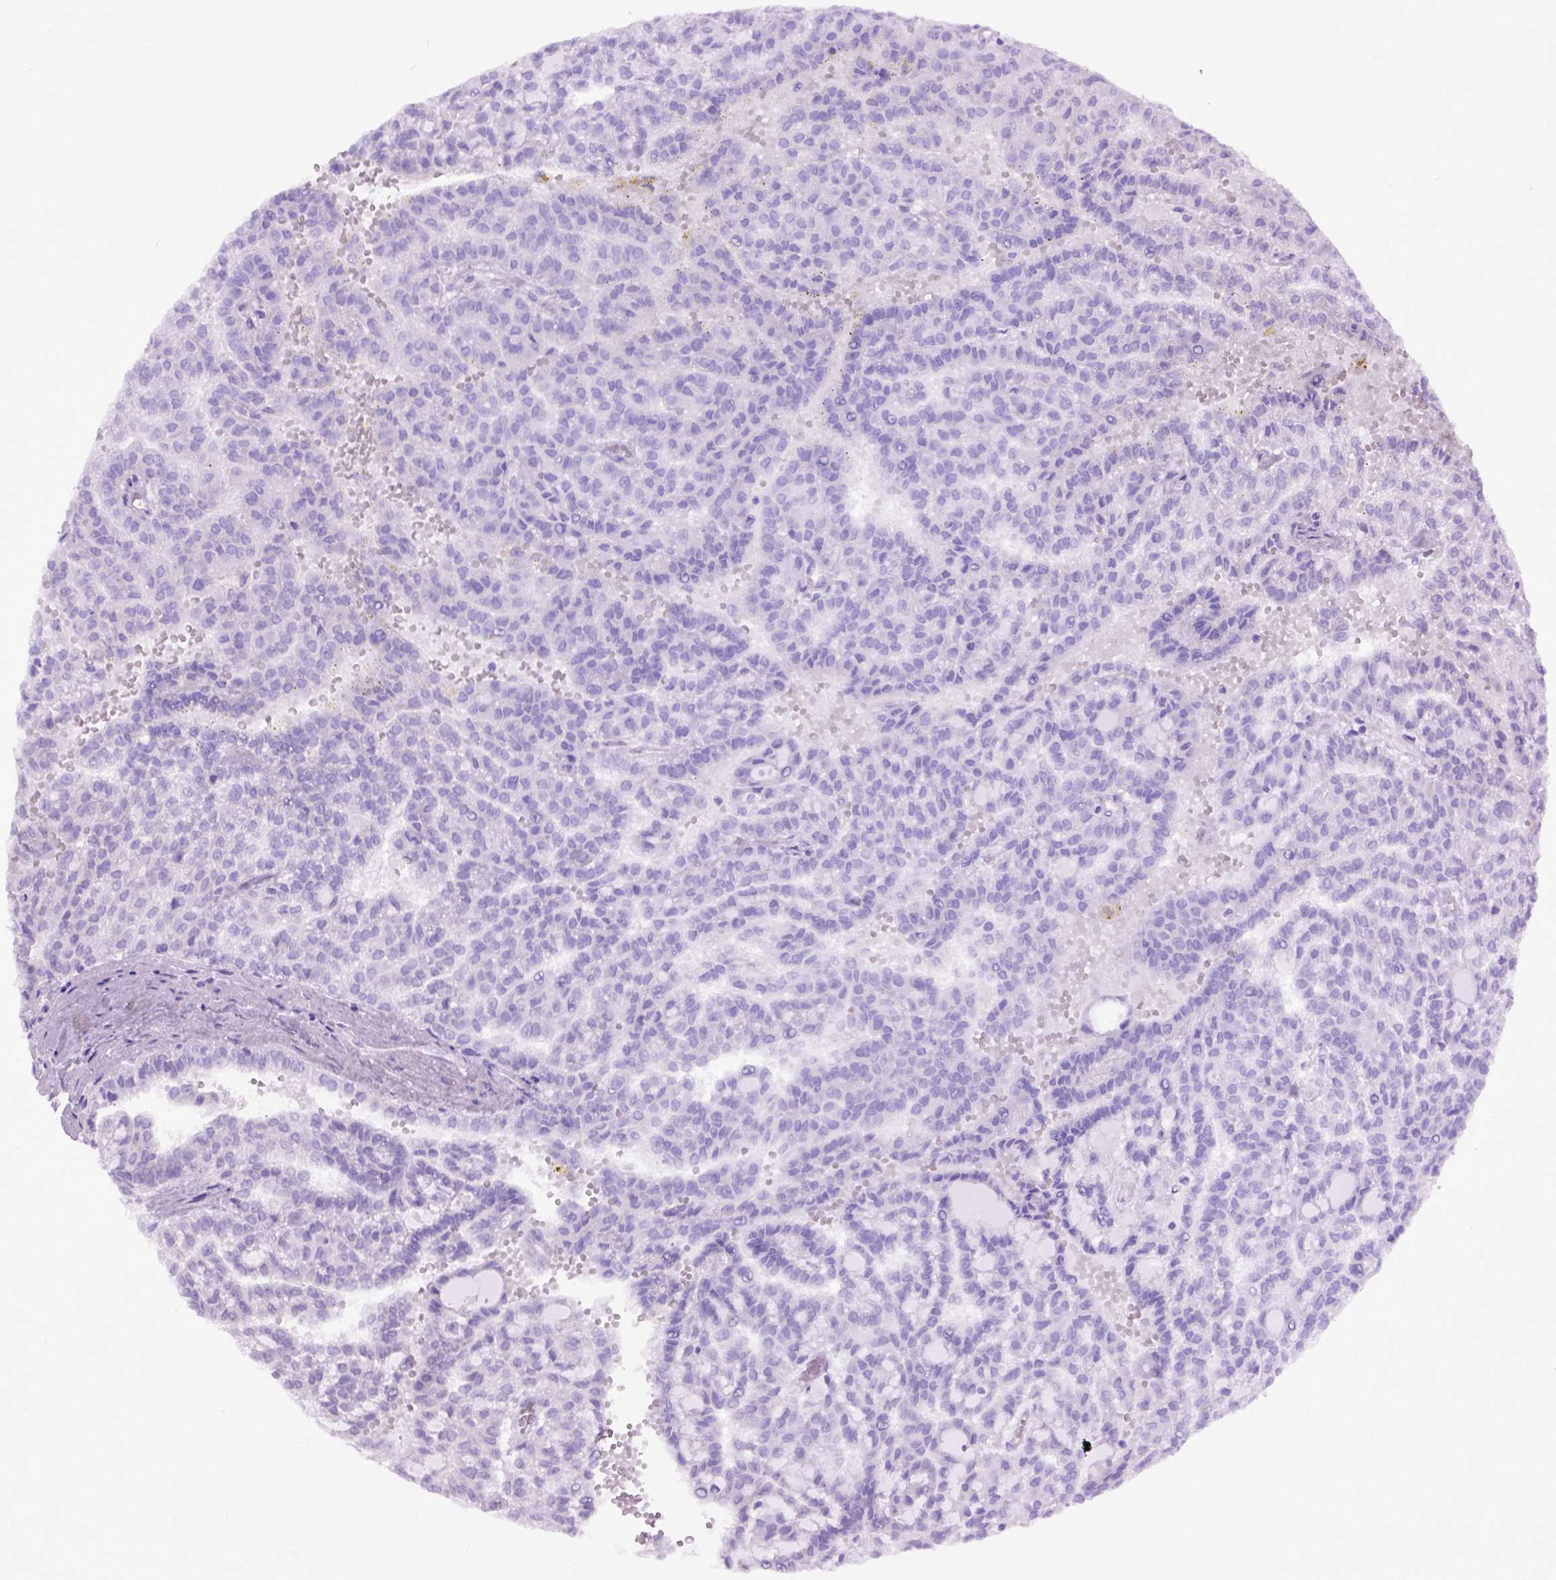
{"staining": {"intensity": "negative", "quantity": "none", "location": "none"}, "tissue": "renal cancer", "cell_type": "Tumor cells", "image_type": "cancer", "snomed": [{"axis": "morphology", "description": "Adenocarcinoma, NOS"}, {"axis": "topography", "description": "Kidney"}], "caption": "Tumor cells show no significant protein positivity in renal cancer (adenocarcinoma). (DAB (3,3'-diaminobenzidine) immunohistochemistry visualized using brightfield microscopy, high magnification).", "gene": "EMILIN3", "patient": {"sex": "male", "age": 63}}